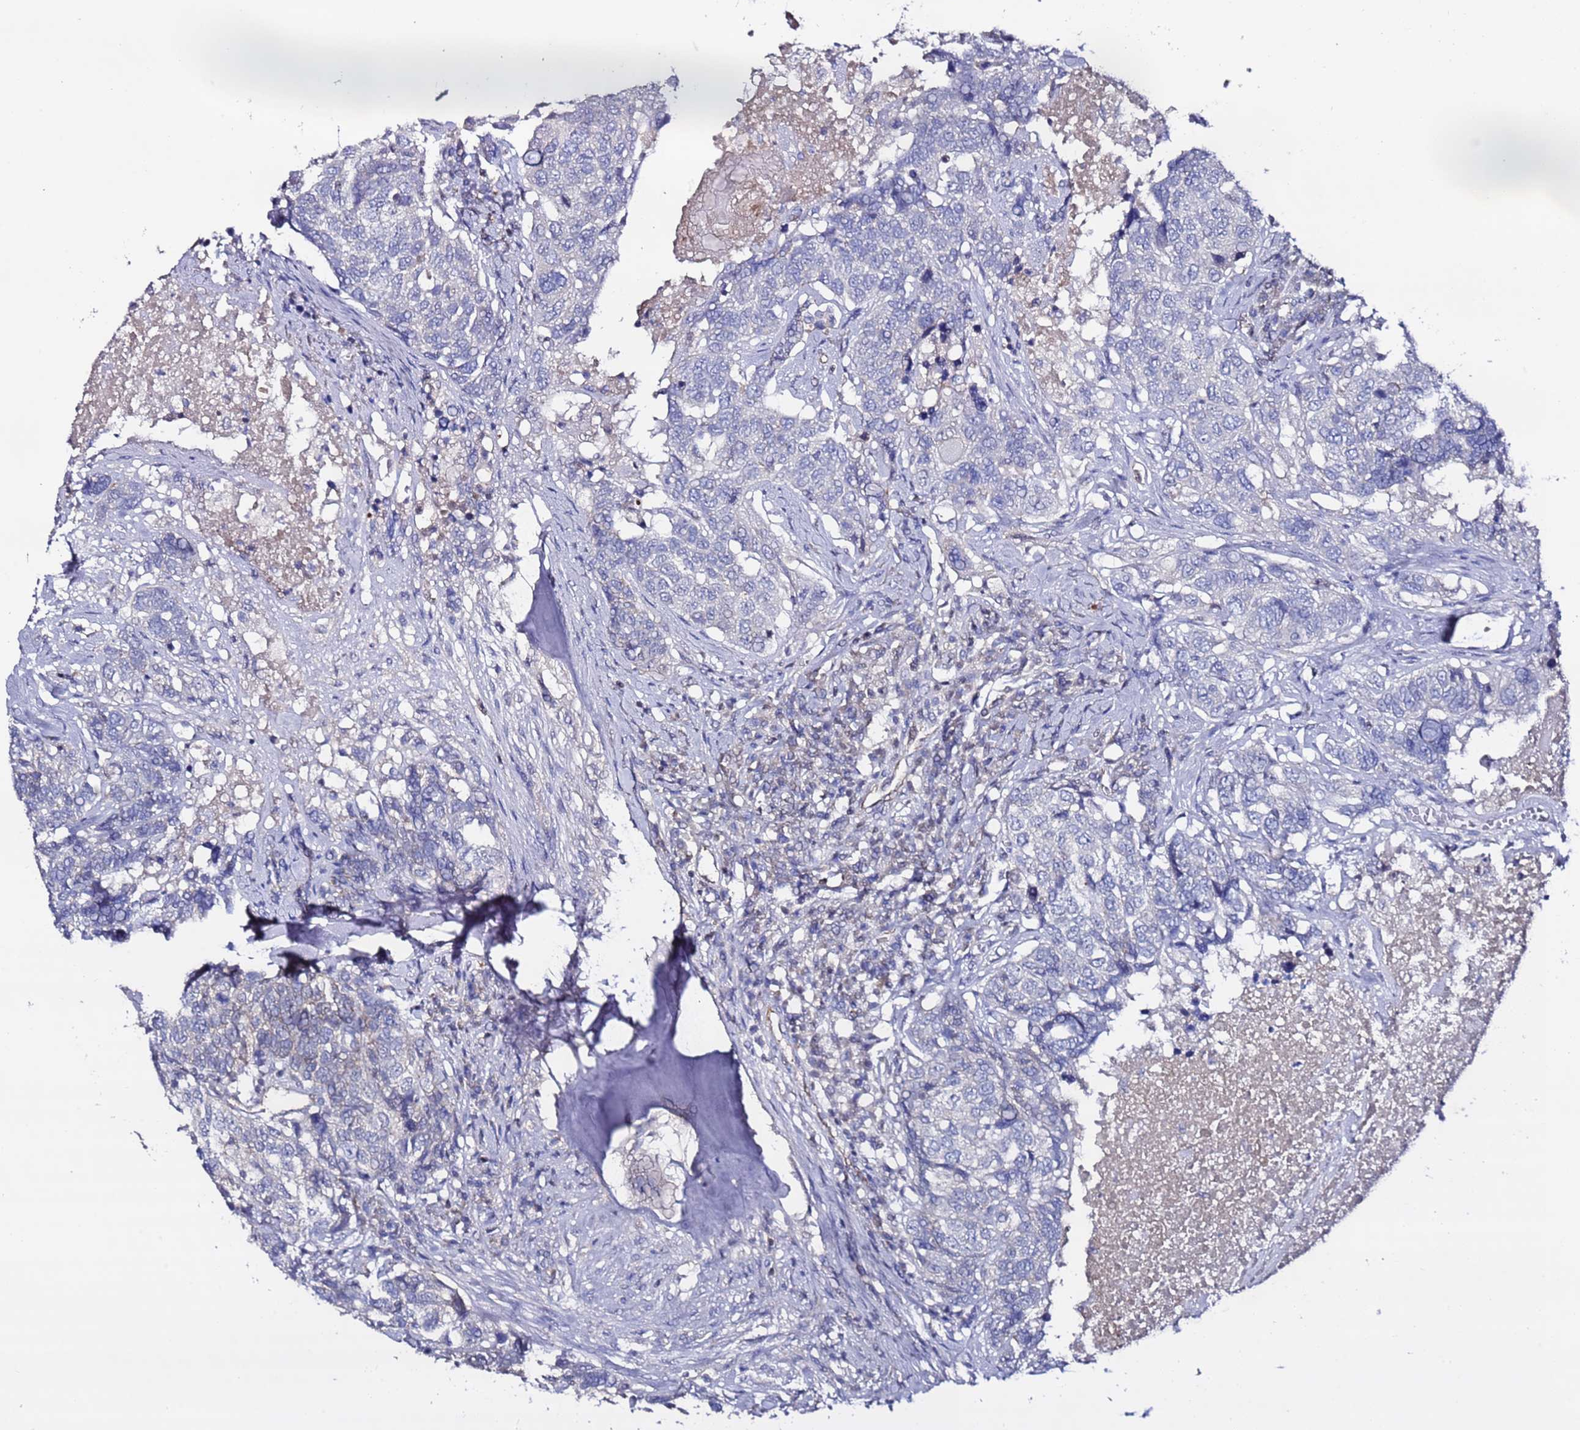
{"staining": {"intensity": "negative", "quantity": "none", "location": "none"}, "tissue": "head and neck cancer", "cell_type": "Tumor cells", "image_type": "cancer", "snomed": [{"axis": "morphology", "description": "Squamous cell carcinoma, NOS"}, {"axis": "topography", "description": "Head-Neck"}], "caption": "DAB (3,3'-diaminobenzidine) immunohistochemical staining of human squamous cell carcinoma (head and neck) reveals no significant staining in tumor cells.", "gene": "TENM3", "patient": {"sex": "male", "age": 66}}